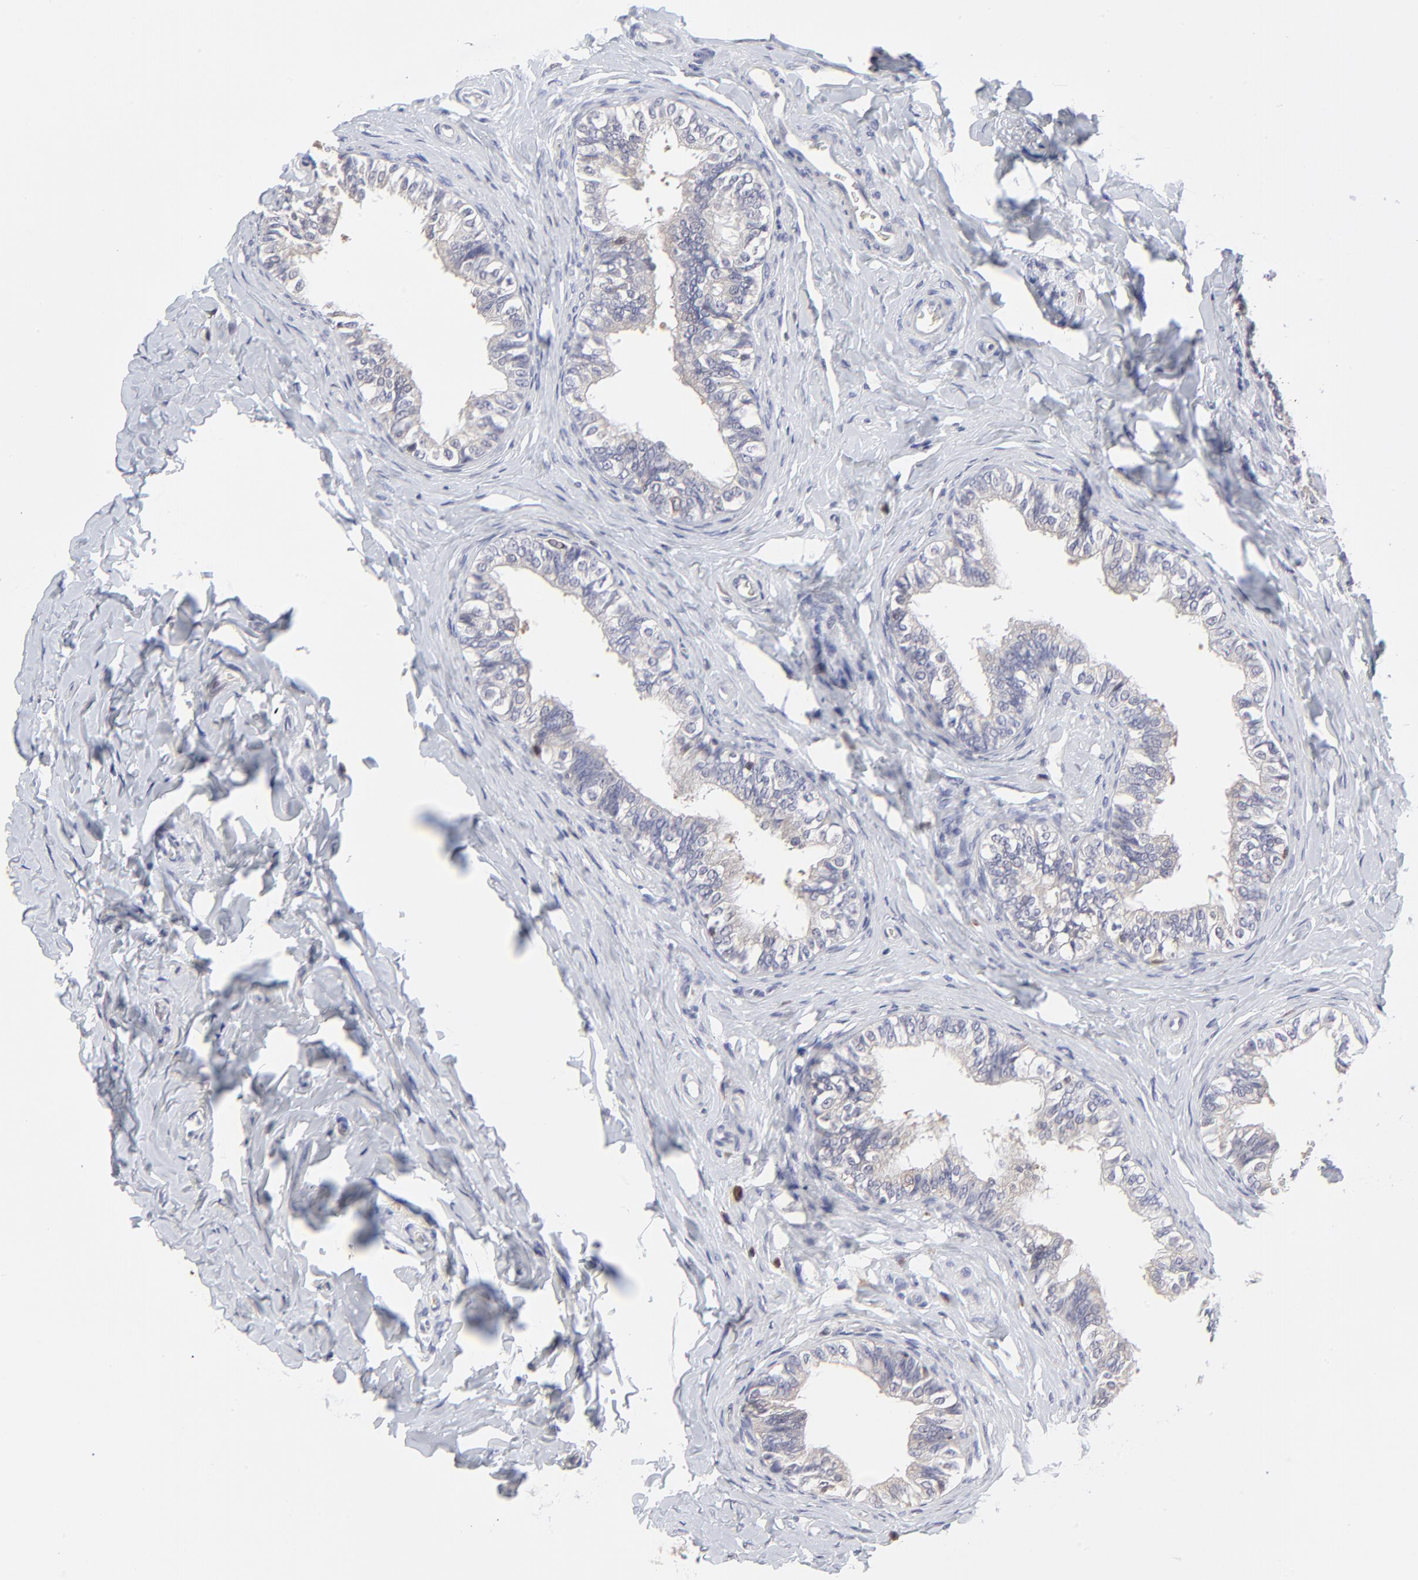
{"staining": {"intensity": "negative", "quantity": "none", "location": "none"}, "tissue": "epididymis", "cell_type": "Glandular cells", "image_type": "normal", "snomed": [{"axis": "morphology", "description": "Normal tissue, NOS"}, {"axis": "topography", "description": "Soft tissue"}, {"axis": "topography", "description": "Epididymis"}], "caption": "Protein analysis of unremarkable epididymis displays no significant positivity in glandular cells. (Brightfield microscopy of DAB IHC at high magnification).", "gene": "CASP3", "patient": {"sex": "male", "age": 26}}